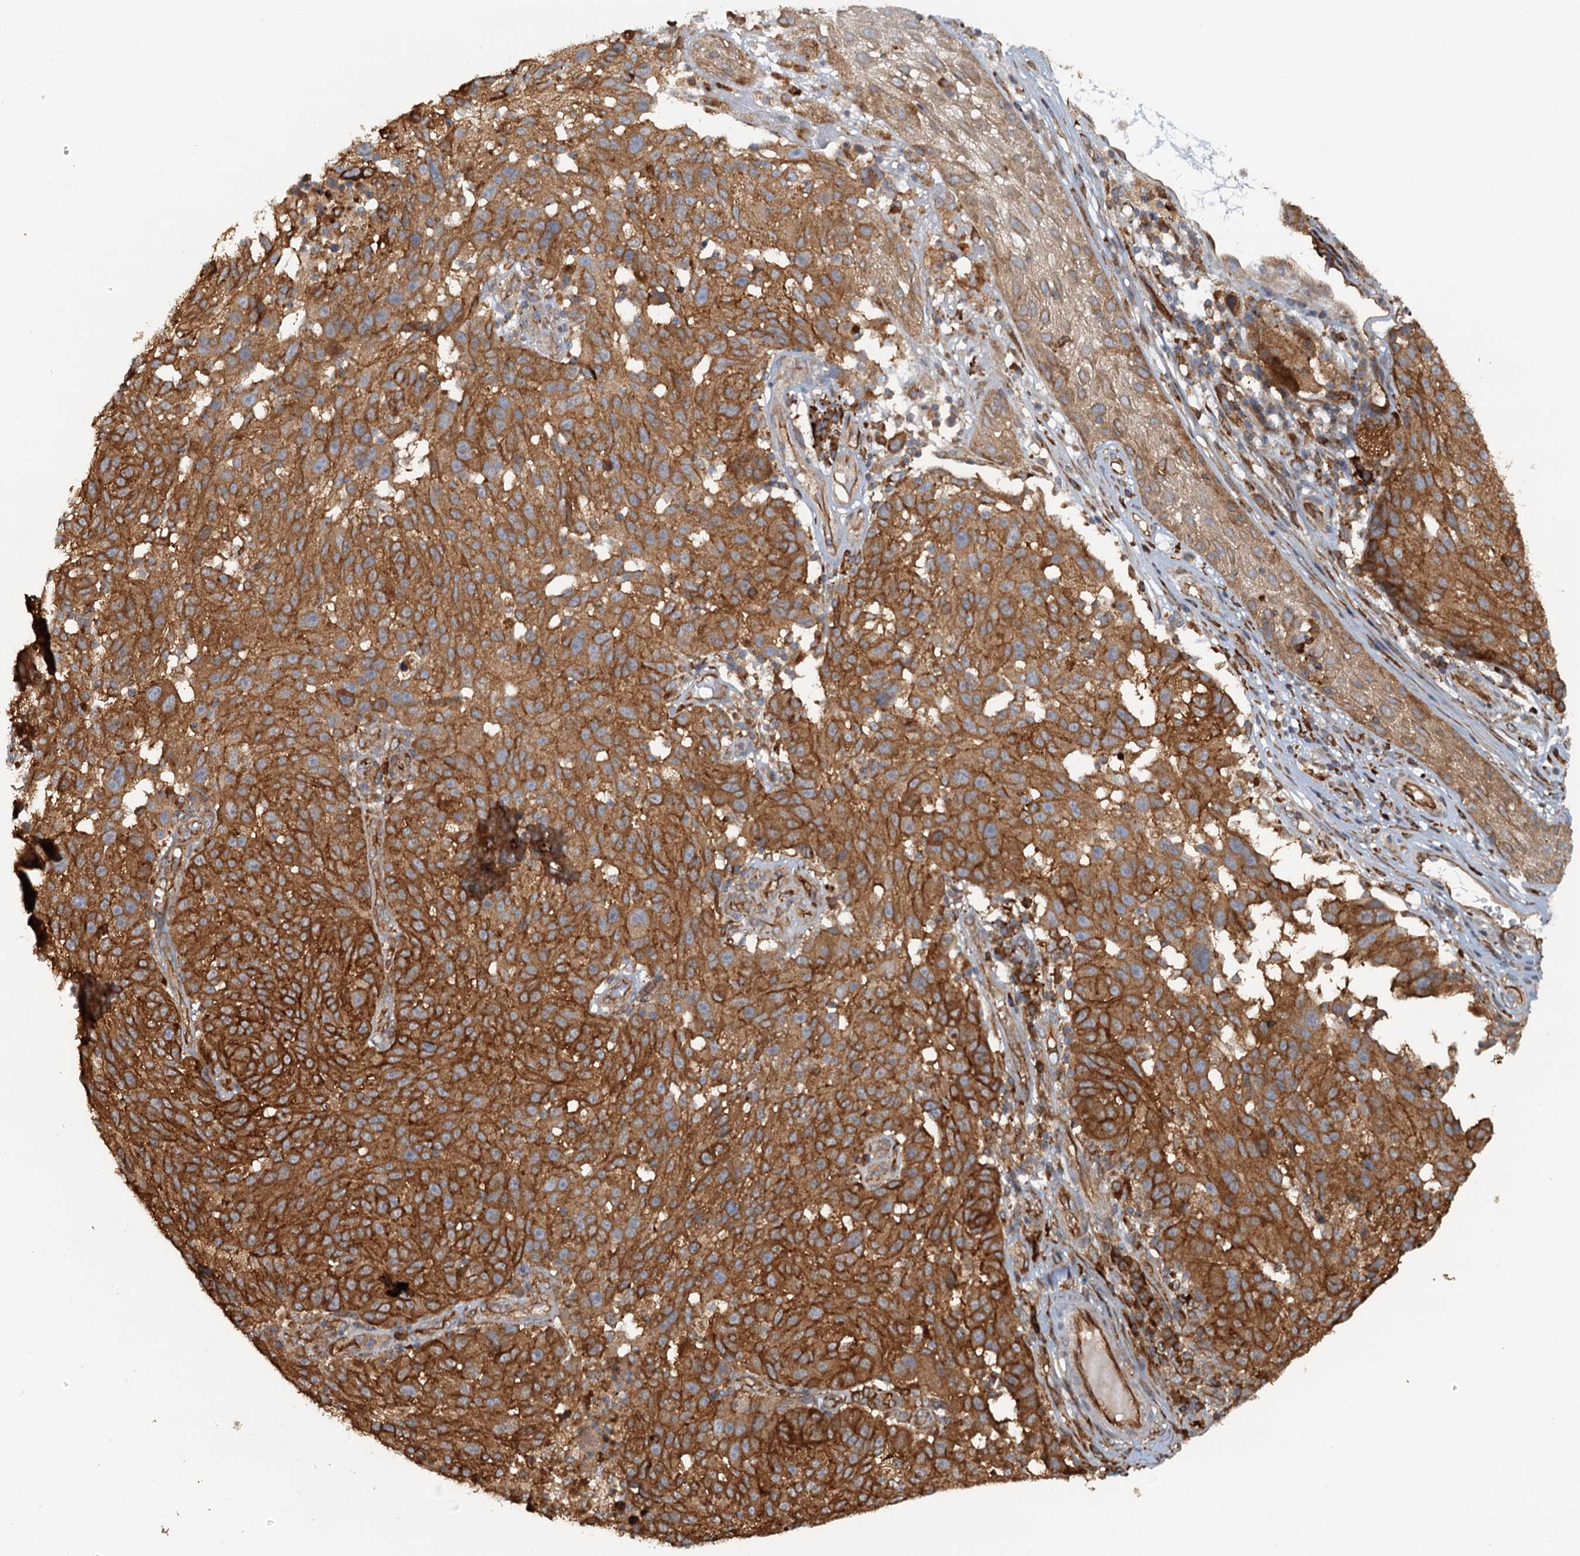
{"staining": {"intensity": "strong", "quantity": ">75%", "location": "cytoplasmic/membranous"}, "tissue": "melanoma", "cell_type": "Tumor cells", "image_type": "cancer", "snomed": [{"axis": "morphology", "description": "Malignant melanoma, NOS"}, {"axis": "topography", "description": "Skin"}], "caption": "Protein expression analysis of human melanoma reveals strong cytoplasmic/membranous positivity in approximately >75% of tumor cells.", "gene": "NIPAL3", "patient": {"sex": "male", "age": 53}}